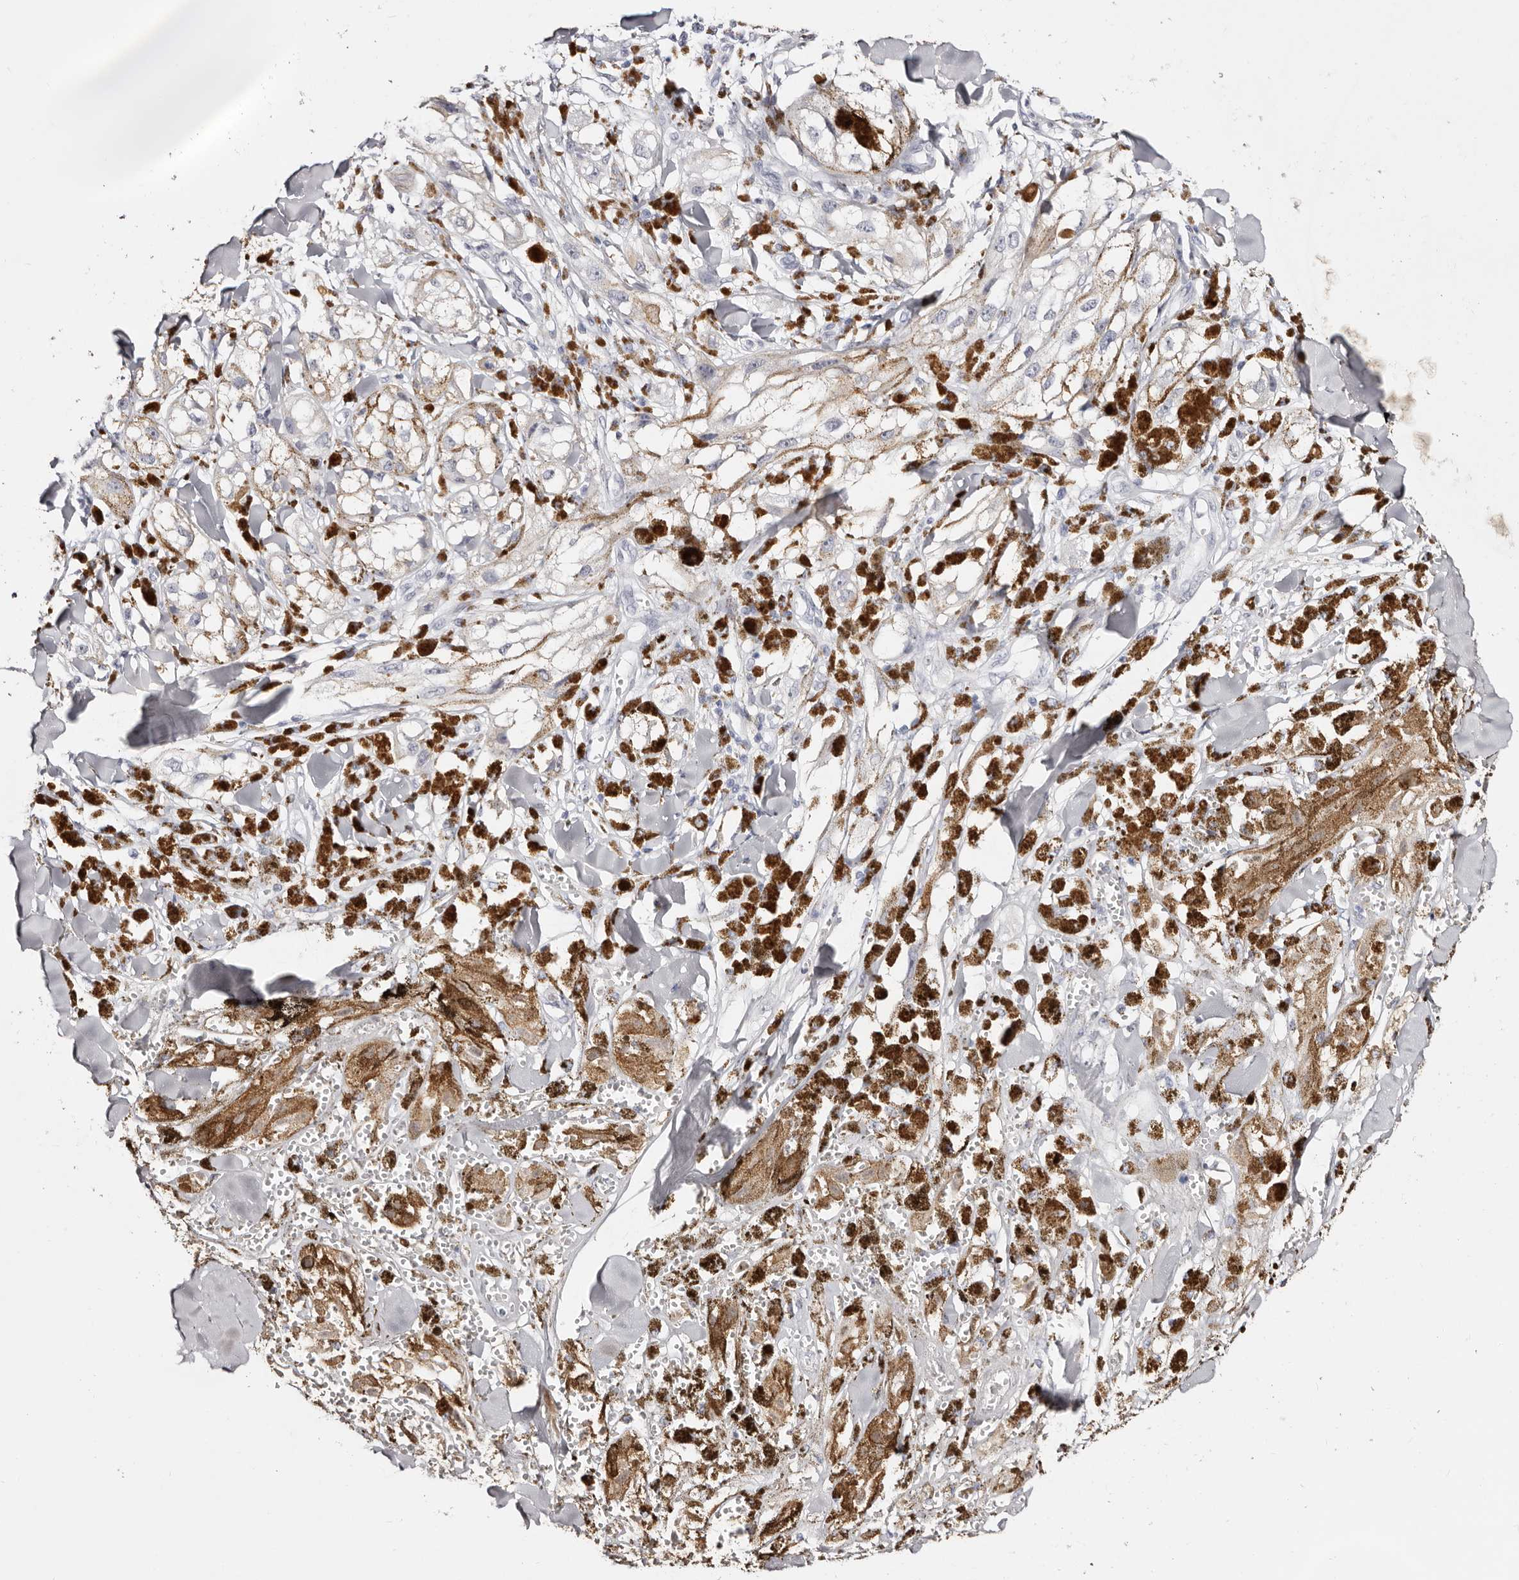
{"staining": {"intensity": "negative", "quantity": "none", "location": "none"}, "tissue": "melanoma", "cell_type": "Tumor cells", "image_type": "cancer", "snomed": [{"axis": "morphology", "description": "Malignant melanoma, NOS"}, {"axis": "topography", "description": "Skin"}], "caption": "This is an IHC histopathology image of malignant melanoma. There is no staining in tumor cells.", "gene": "AKNAD1", "patient": {"sex": "male", "age": 88}}